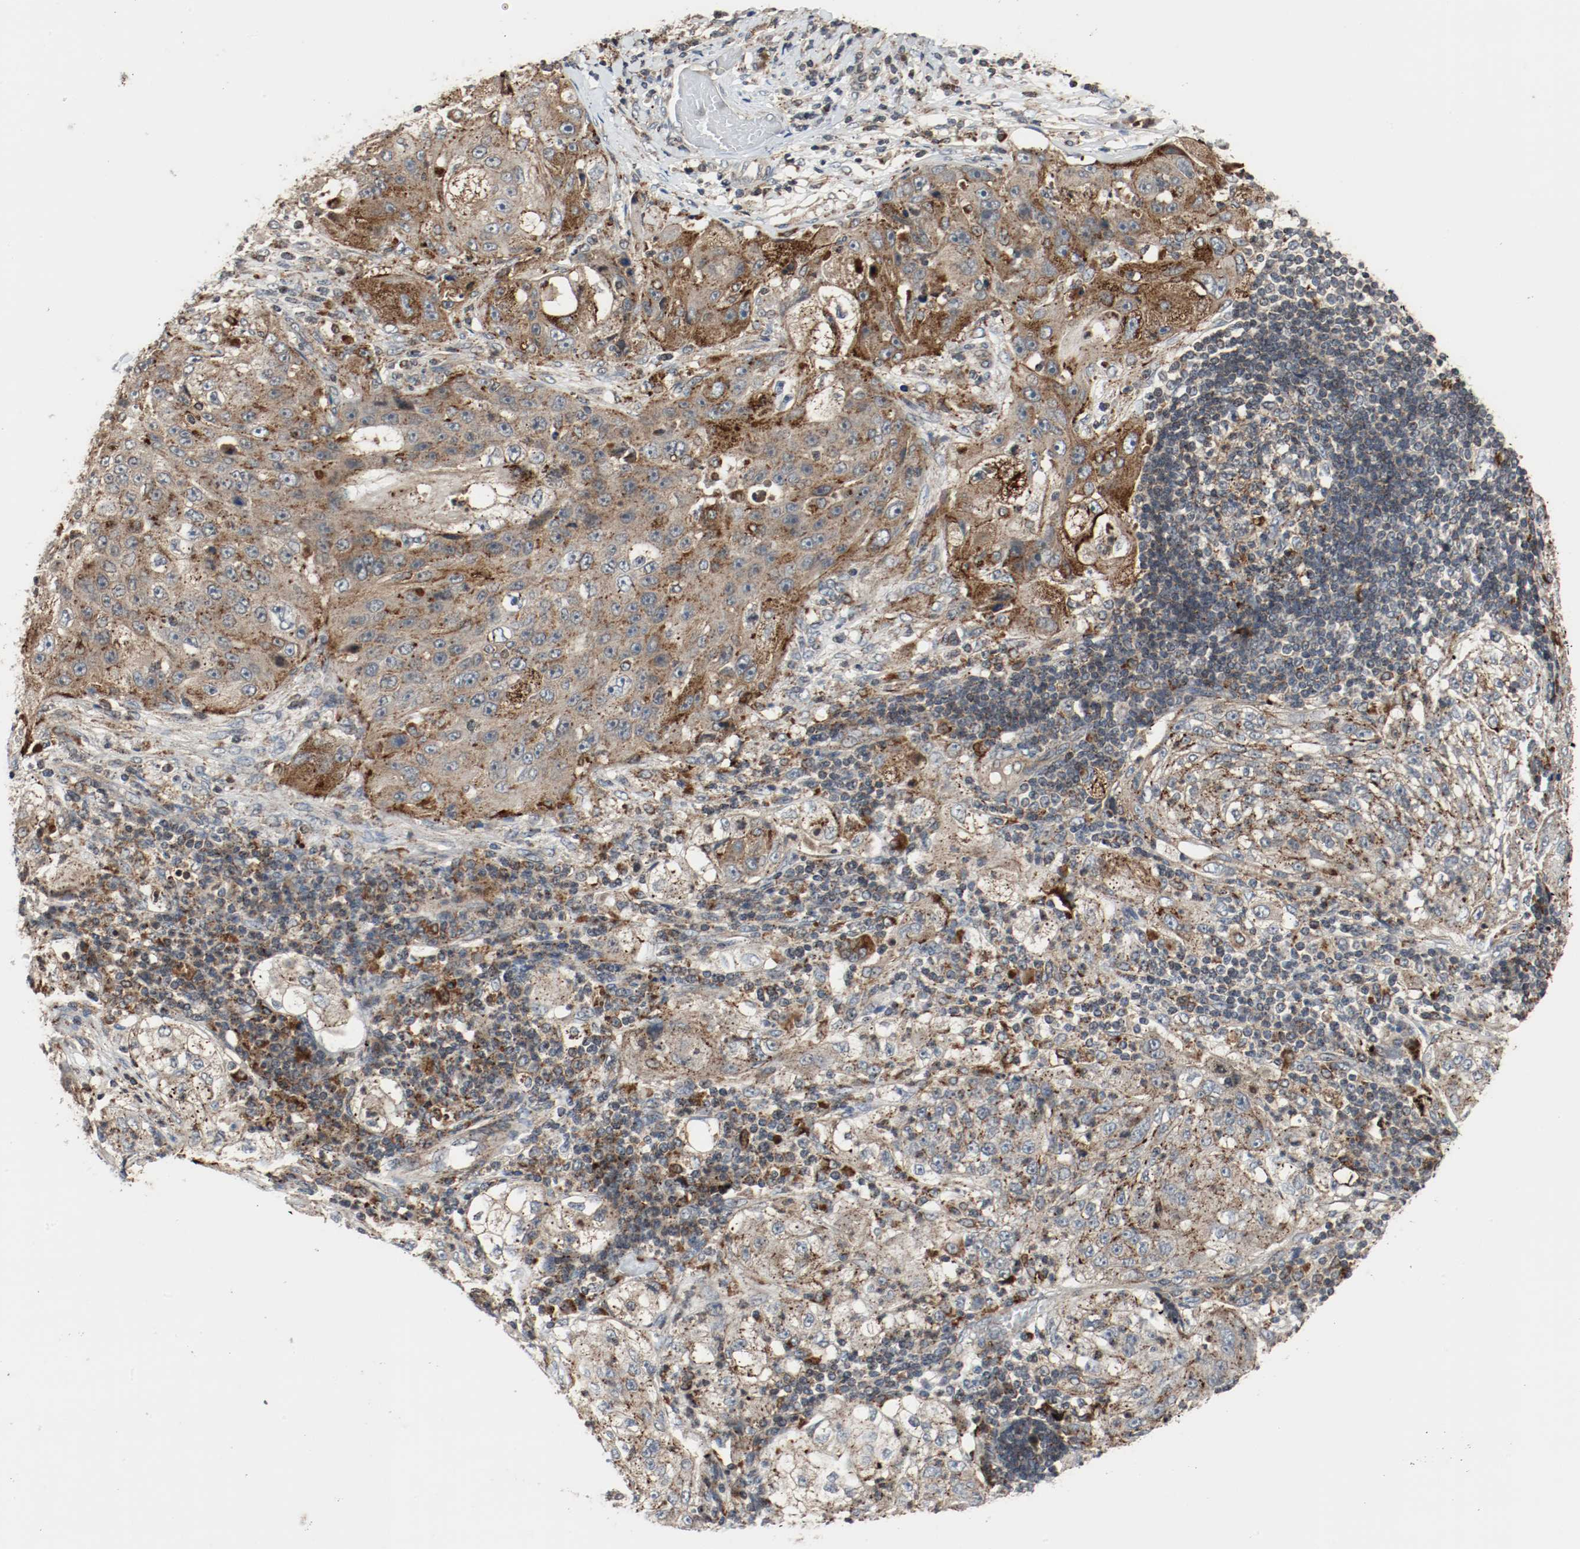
{"staining": {"intensity": "moderate", "quantity": ">75%", "location": "cytoplasmic/membranous"}, "tissue": "lung cancer", "cell_type": "Tumor cells", "image_type": "cancer", "snomed": [{"axis": "morphology", "description": "Inflammation, NOS"}, {"axis": "morphology", "description": "Squamous cell carcinoma, NOS"}, {"axis": "topography", "description": "Lymph node"}, {"axis": "topography", "description": "Soft tissue"}, {"axis": "topography", "description": "Lung"}], "caption": "Immunohistochemical staining of human lung cancer demonstrates medium levels of moderate cytoplasmic/membranous protein expression in about >75% of tumor cells.", "gene": "LAMP2", "patient": {"sex": "male", "age": 66}}